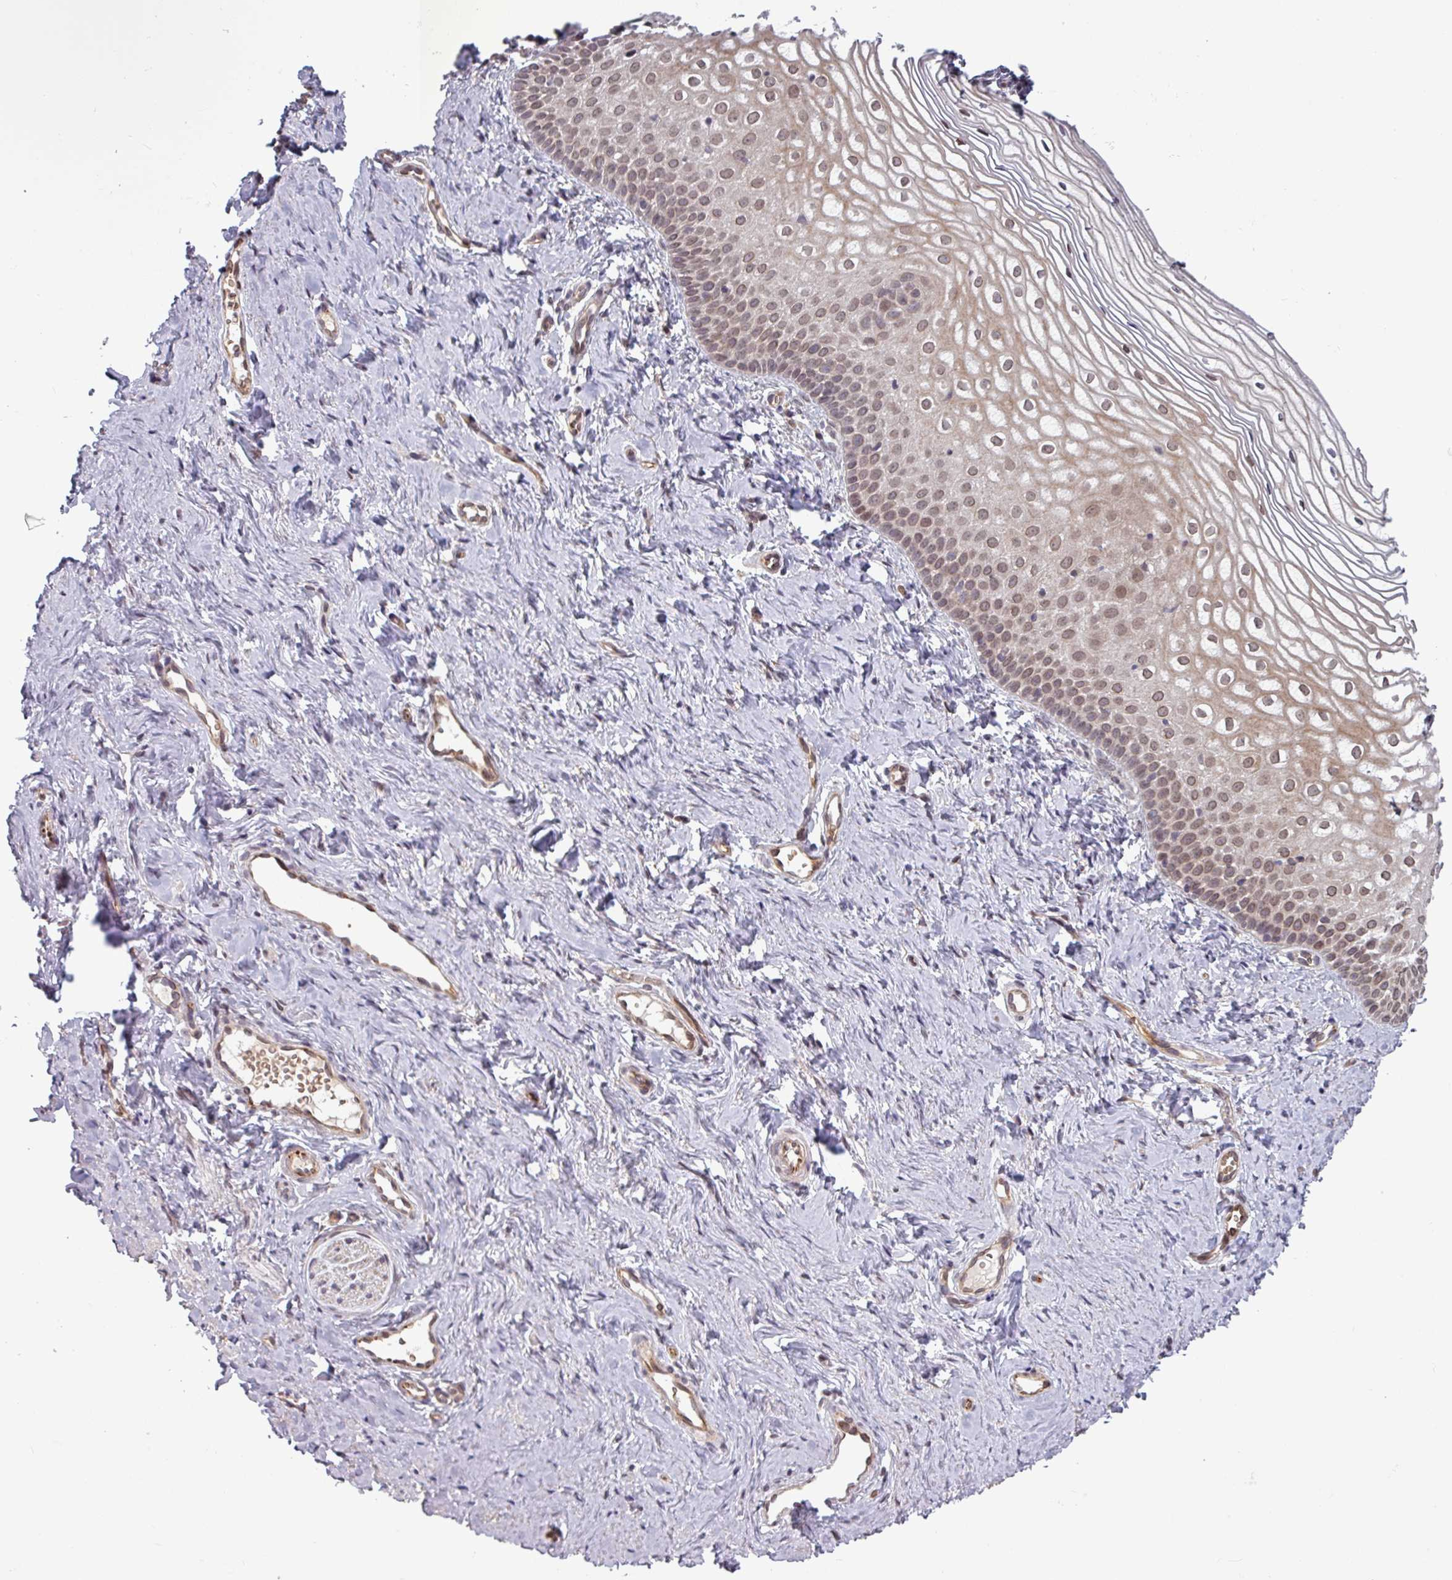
{"staining": {"intensity": "moderate", "quantity": ">75%", "location": "nuclear"}, "tissue": "vagina", "cell_type": "Squamous epithelial cells", "image_type": "normal", "snomed": [{"axis": "morphology", "description": "Normal tissue, NOS"}, {"axis": "topography", "description": "Vagina"}], "caption": "Squamous epithelial cells demonstrate medium levels of moderate nuclear expression in about >75% of cells in normal human vagina.", "gene": "RBM4B", "patient": {"sex": "female", "age": 56}}